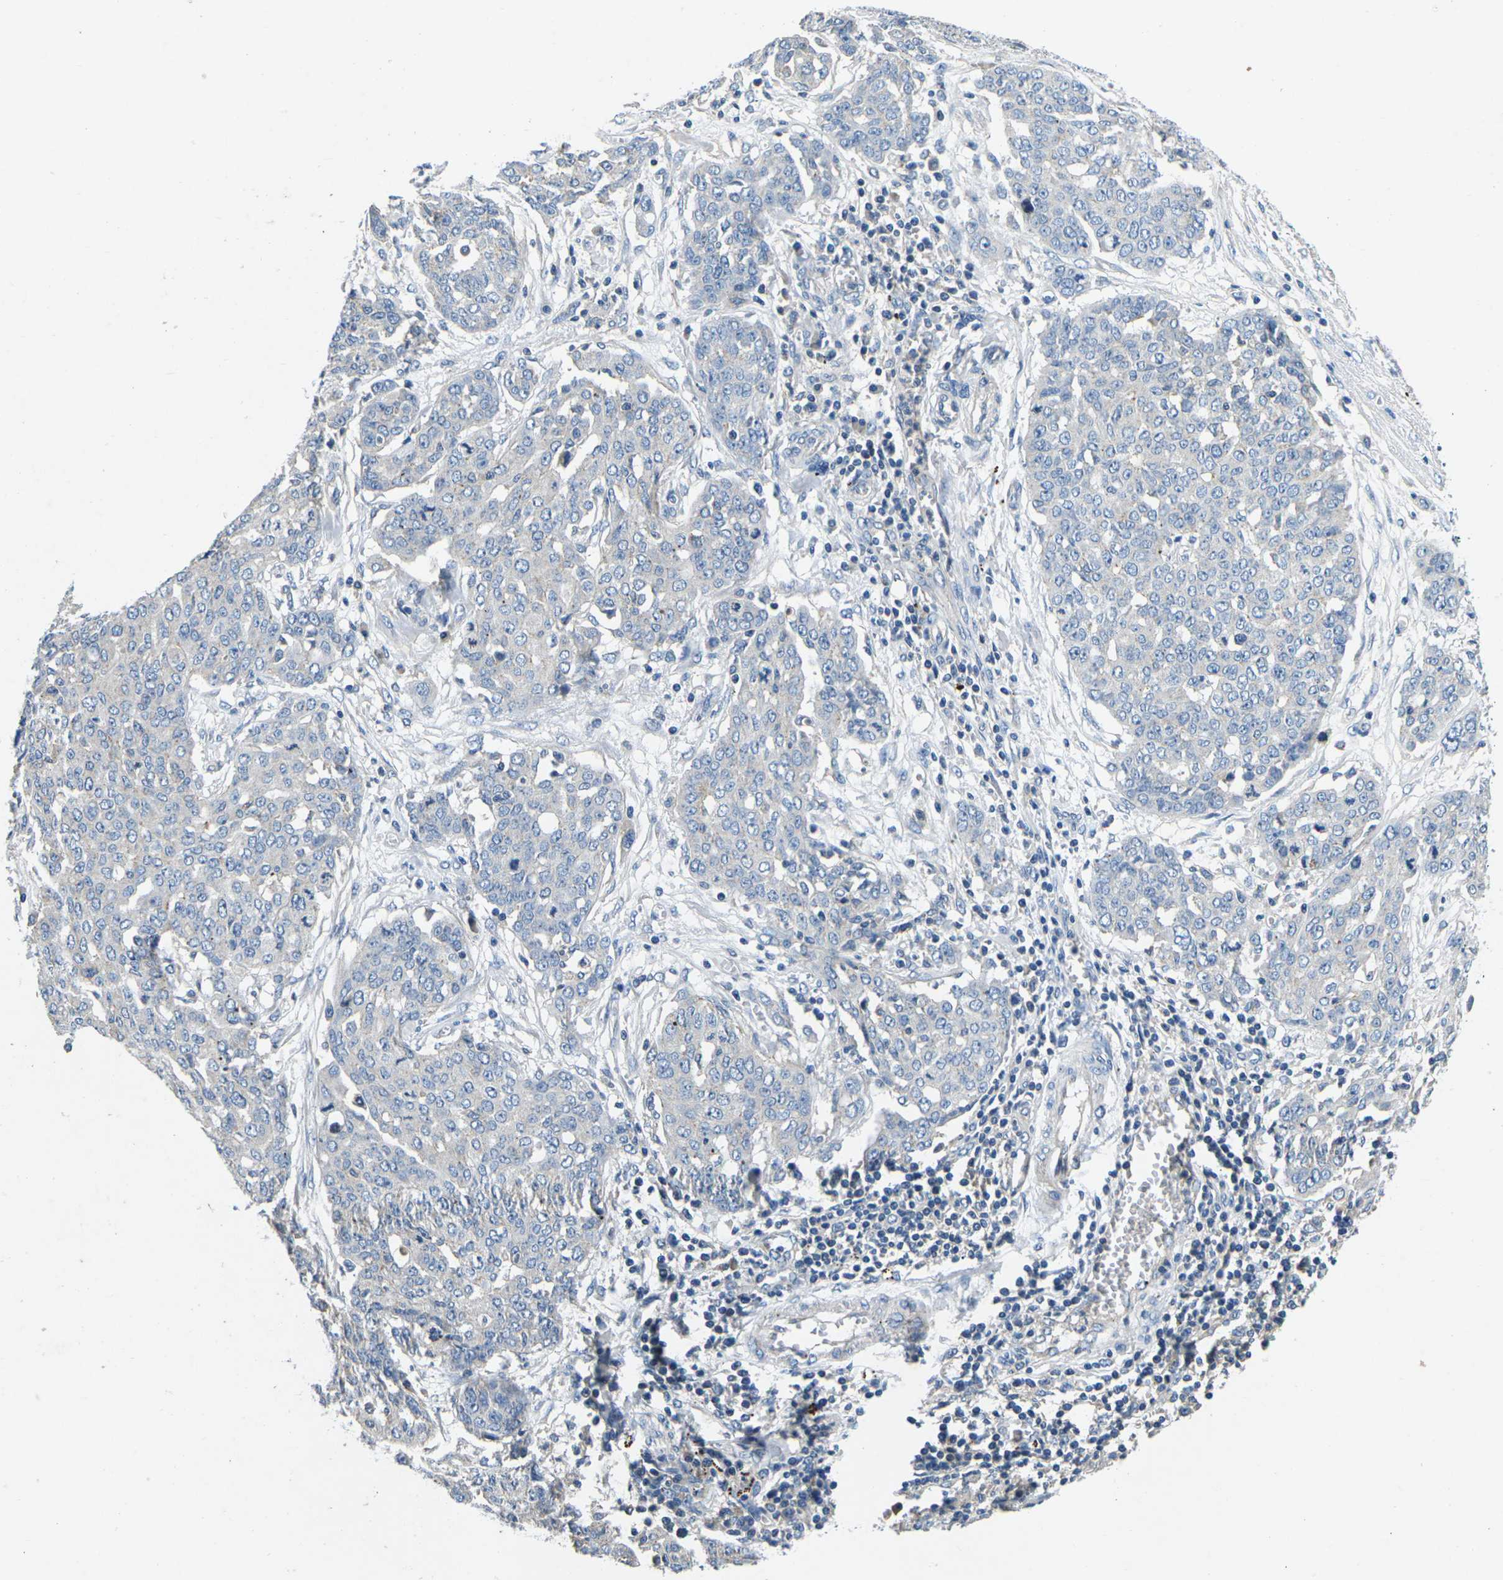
{"staining": {"intensity": "negative", "quantity": "none", "location": "none"}, "tissue": "ovarian cancer", "cell_type": "Tumor cells", "image_type": "cancer", "snomed": [{"axis": "morphology", "description": "Cystadenocarcinoma, serous, NOS"}, {"axis": "topography", "description": "Soft tissue"}, {"axis": "topography", "description": "Ovary"}], "caption": "Protein analysis of serous cystadenocarcinoma (ovarian) exhibits no significant positivity in tumor cells. (Stains: DAB immunohistochemistry with hematoxylin counter stain, Microscopy: brightfield microscopy at high magnification).", "gene": "PDCD6IP", "patient": {"sex": "female", "age": 57}}